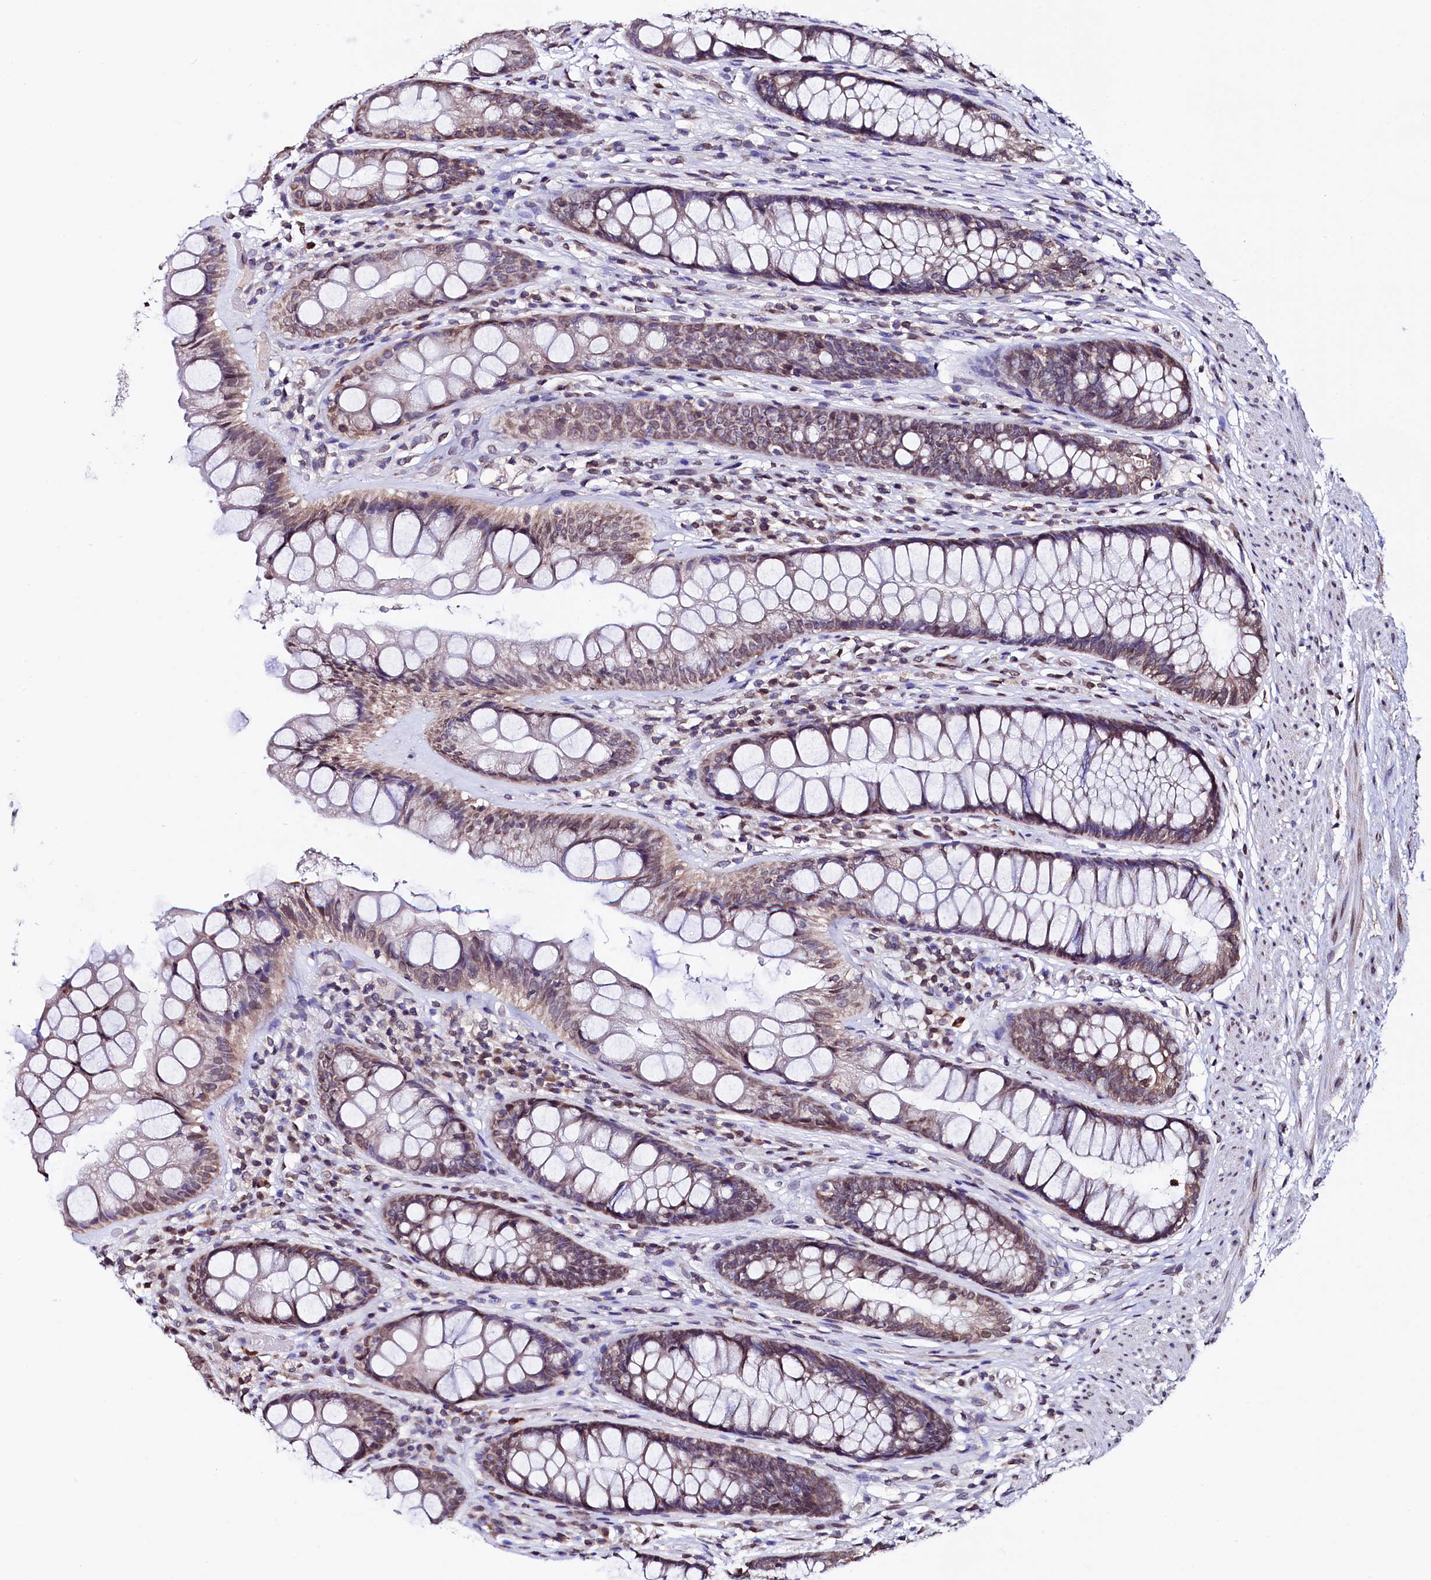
{"staining": {"intensity": "weak", "quantity": ">75%", "location": "cytoplasmic/membranous"}, "tissue": "rectum", "cell_type": "Glandular cells", "image_type": "normal", "snomed": [{"axis": "morphology", "description": "Normal tissue, NOS"}, {"axis": "topography", "description": "Rectum"}], "caption": "IHC micrograph of normal rectum: rectum stained using IHC shows low levels of weak protein expression localized specifically in the cytoplasmic/membranous of glandular cells, appearing as a cytoplasmic/membranous brown color.", "gene": "HAND1", "patient": {"sex": "male", "age": 74}}